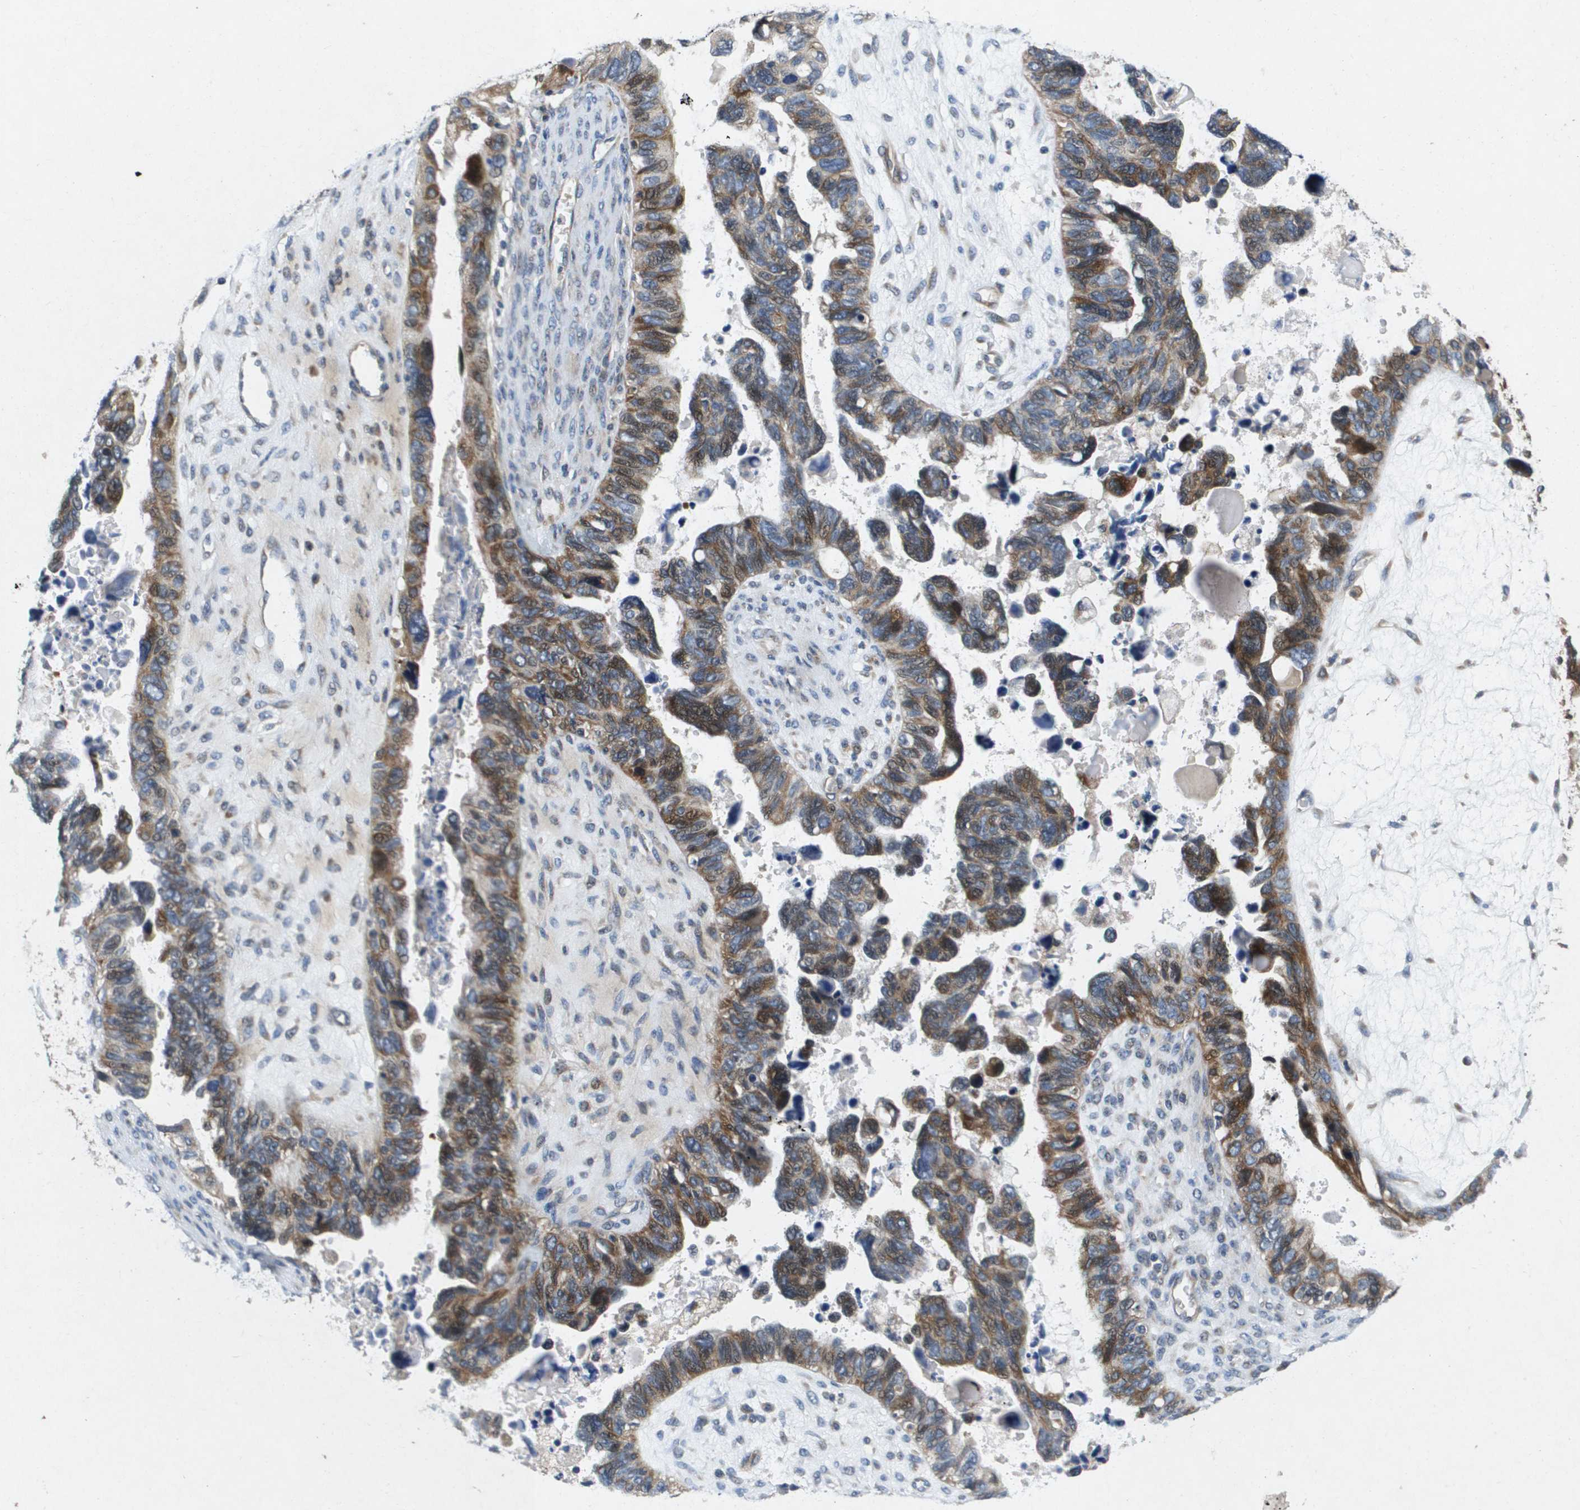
{"staining": {"intensity": "moderate", "quantity": "25%-75%", "location": "cytoplasmic/membranous,nuclear"}, "tissue": "ovarian cancer", "cell_type": "Tumor cells", "image_type": "cancer", "snomed": [{"axis": "morphology", "description": "Cystadenocarcinoma, serous, NOS"}, {"axis": "topography", "description": "Ovary"}], "caption": "High-magnification brightfield microscopy of ovarian cancer (serous cystadenocarcinoma) stained with DAB (brown) and counterstained with hematoxylin (blue). tumor cells exhibit moderate cytoplasmic/membranous and nuclear positivity is identified in about25%-75% of cells.", "gene": "ENTPD2", "patient": {"sex": "female", "age": 79}}